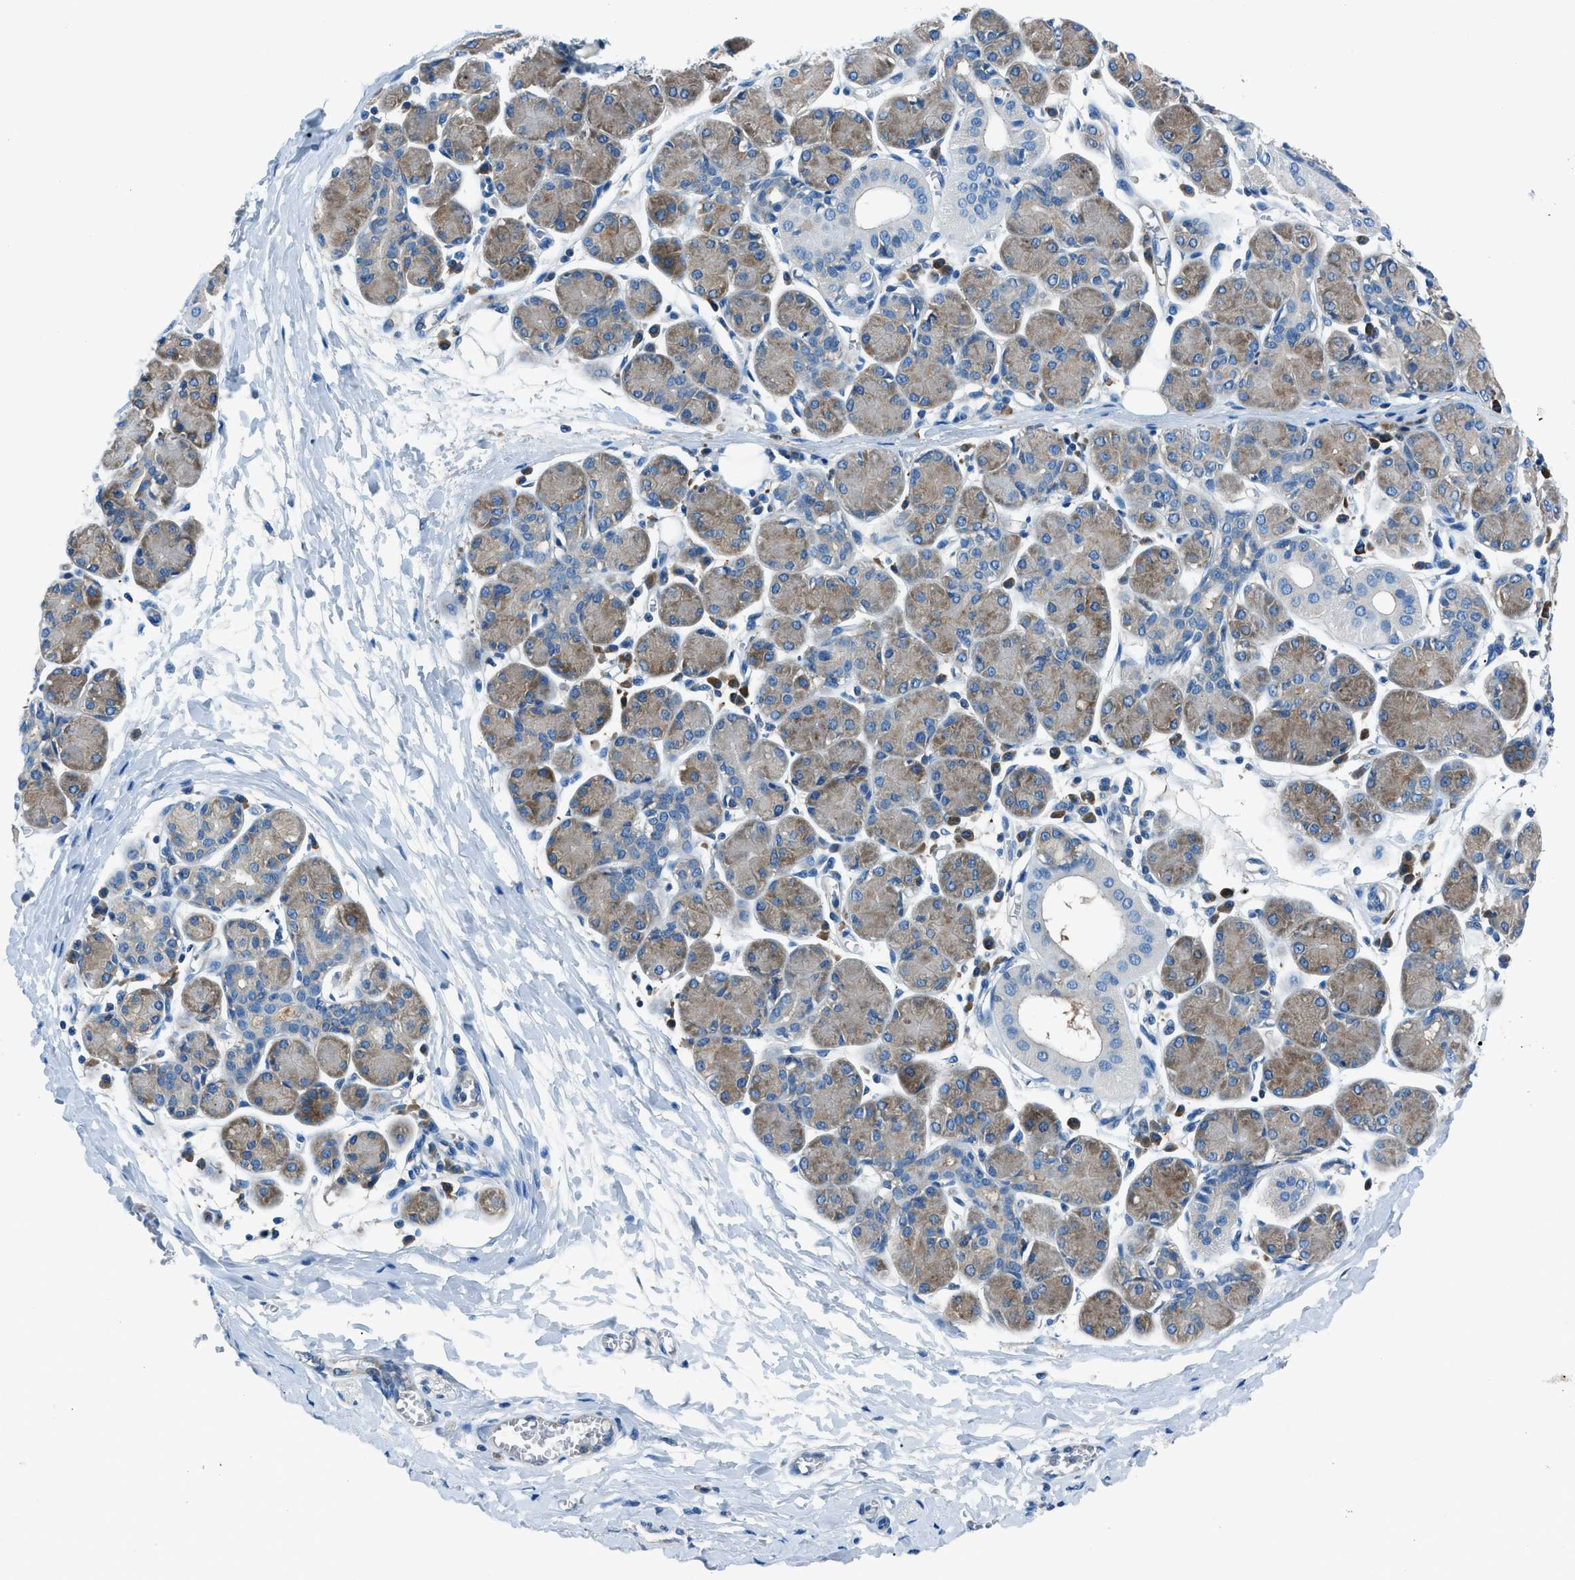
{"staining": {"intensity": "weak", "quantity": "25%-75%", "location": "cytoplasmic/membranous"}, "tissue": "salivary gland", "cell_type": "Glandular cells", "image_type": "normal", "snomed": [{"axis": "morphology", "description": "Normal tissue, NOS"}, {"axis": "morphology", "description": "Inflammation, NOS"}, {"axis": "topography", "description": "Lymph node"}, {"axis": "topography", "description": "Salivary gland"}], "caption": "Normal salivary gland was stained to show a protein in brown. There is low levels of weak cytoplasmic/membranous staining in approximately 25%-75% of glandular cells. Nuclei are stained in blue.", "gene": "SARS1", "patient": {"sex": "male", "age": 3}}